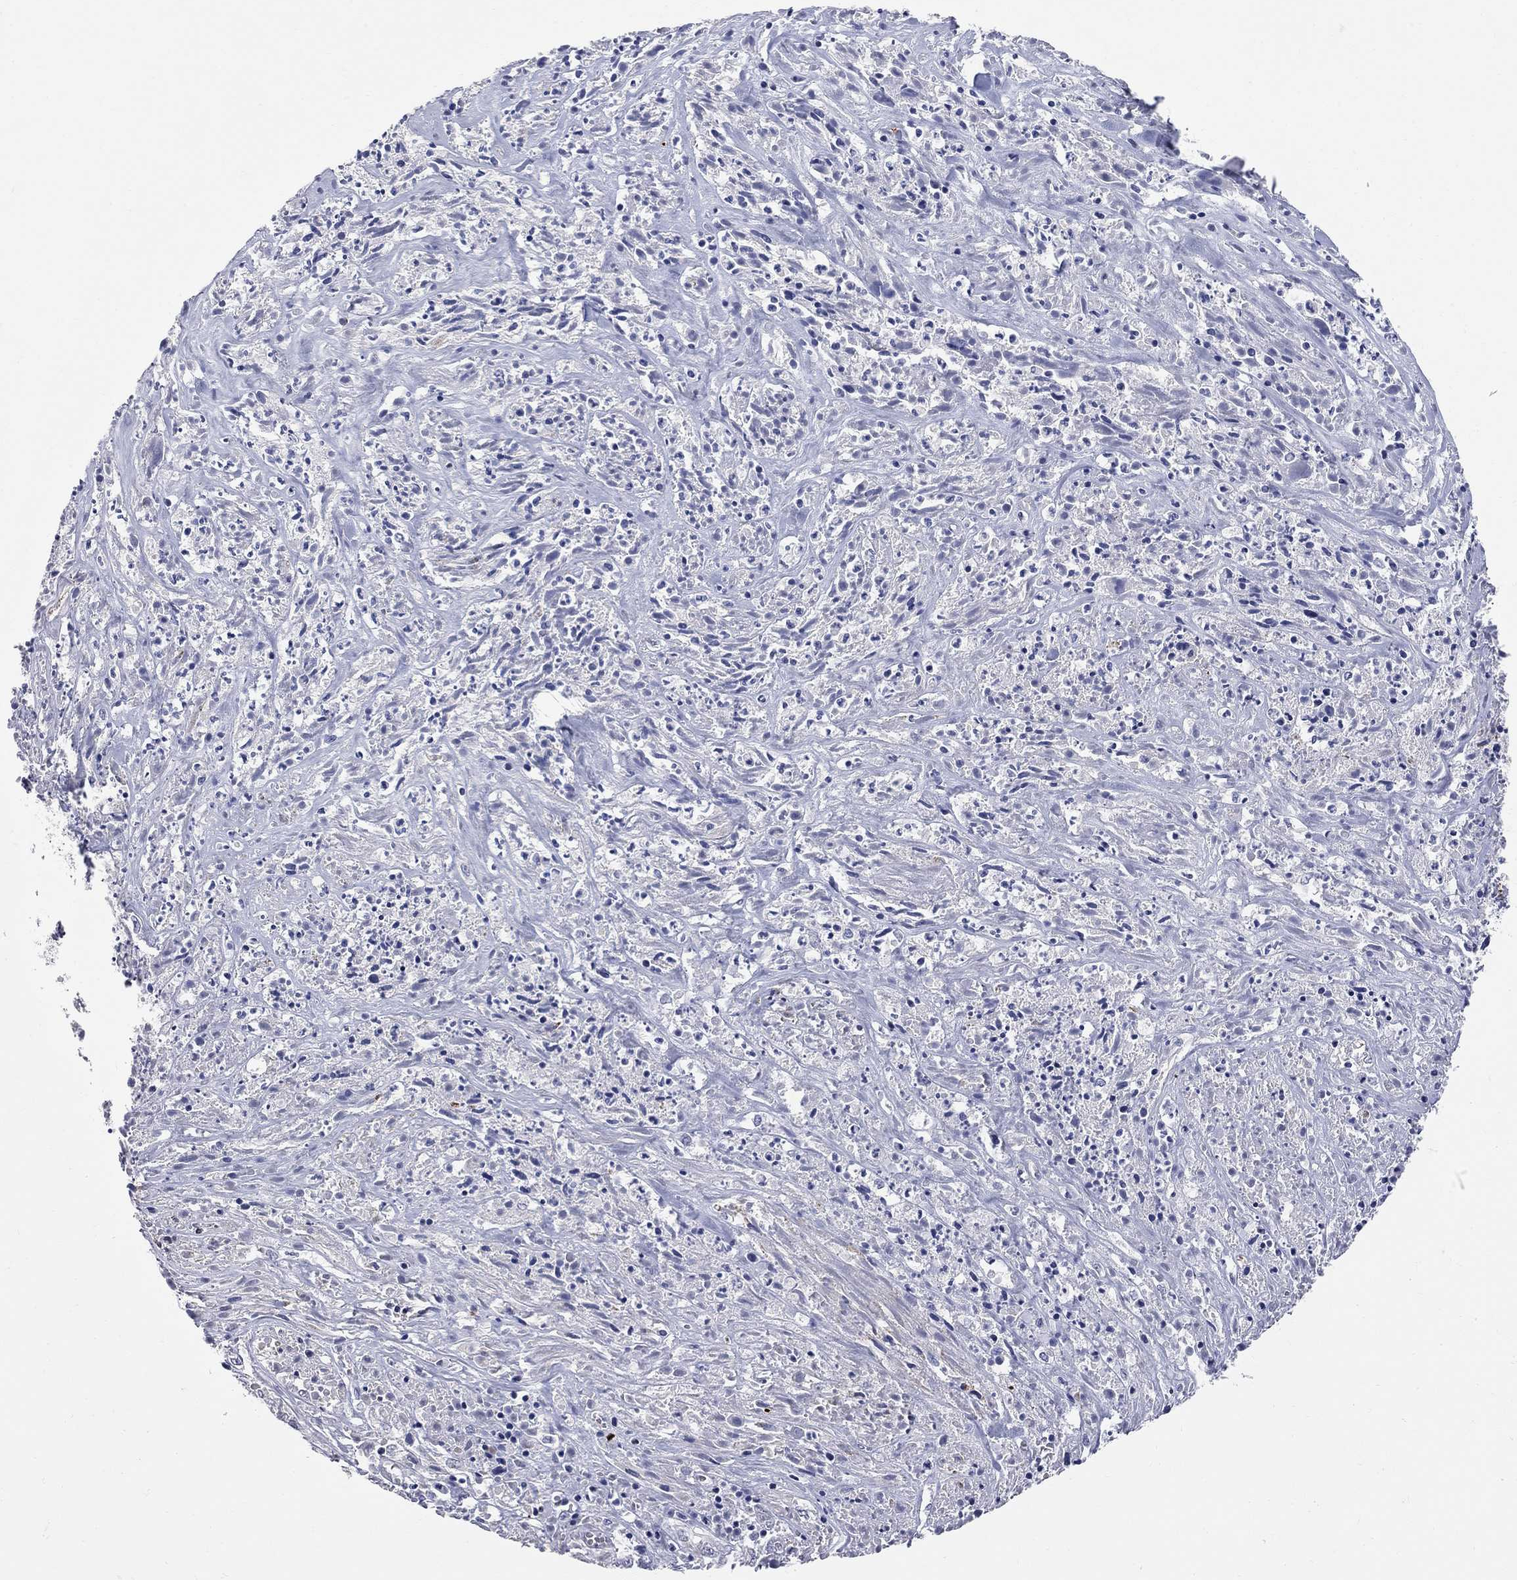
{"staining": {"intensity": "negative", "quantity": "none", "location": "none"}, "tissue": "melanoma", "cell_type": "Tumor cells", "image_type": "cancer", "snomed": [{"axis": "morphology", "description": "Malignant melanoma, NOS"}, {"axis": "topography", "description": "Skin"}], "caption": "Tumor cells are negative for protein expression in human malignant melanoma.", "gene": "FAM221B", "patient": {"sex": "female", "age": 91}}